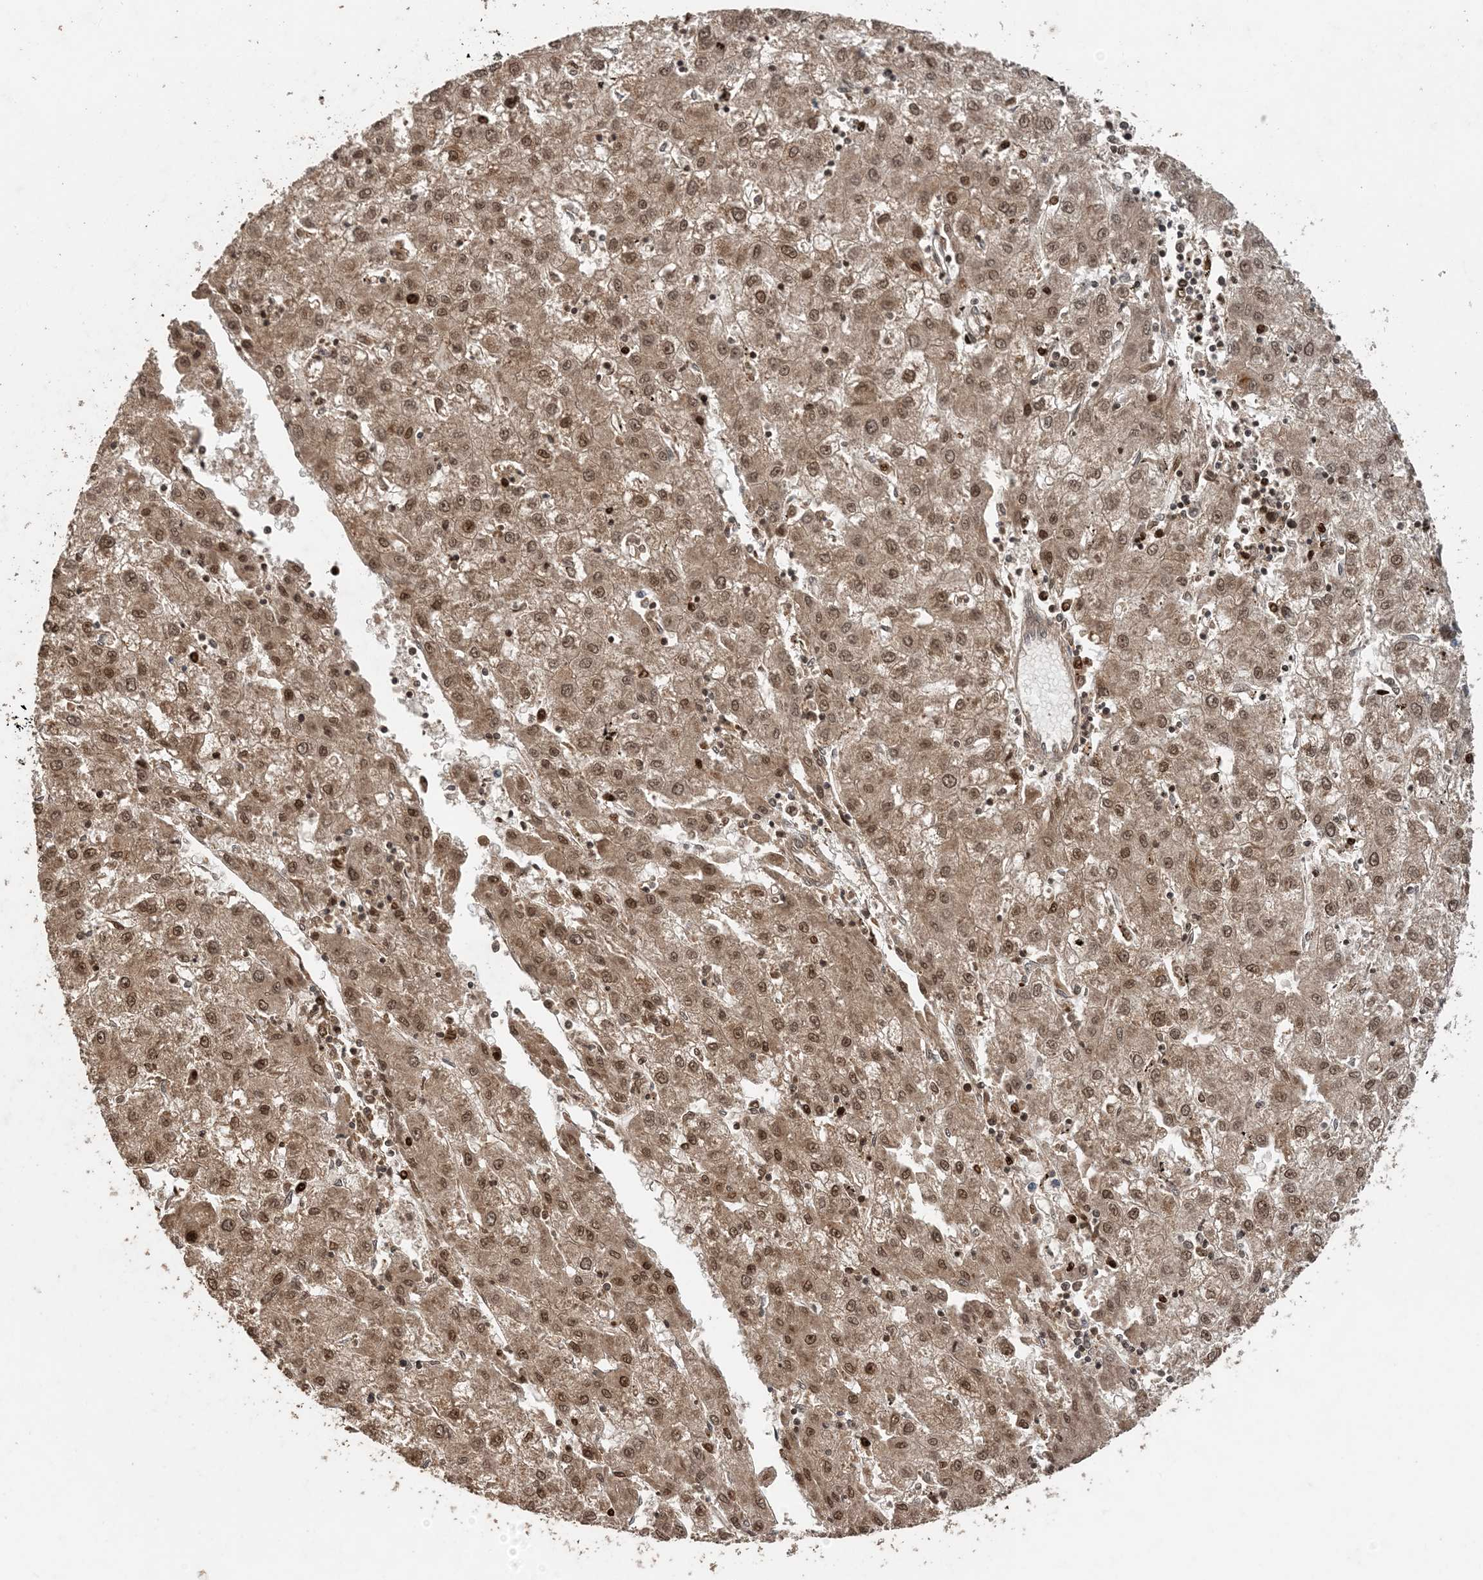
{"staining": {"intensity": "moderate", "quantity": ">75%", "location": "cytoplasmic/membranous,nuclear"}, "tissue": "liver cancer", "cell_type": "Tumor cells", "image_type": "cancer", "snomed": [{"axis": "morphology", "description": "Carcinoma, Hepatocellular, NOS"}, {"axis": "topography", "description": "Liver"}], "caption": "A high-resolution histopathology image shows immunohistochemistry (IHC) staining of hepatocellular carcinoma (liver), which shows moderate cytoplasmic/membranous and nuclear staining in approximately >75% of tumor cells. (DAB IHC, brown staining for protein, blue staining for nuclei).", "gene": "ATP13A2", "patient": {"sex": "male", "age": 72}}